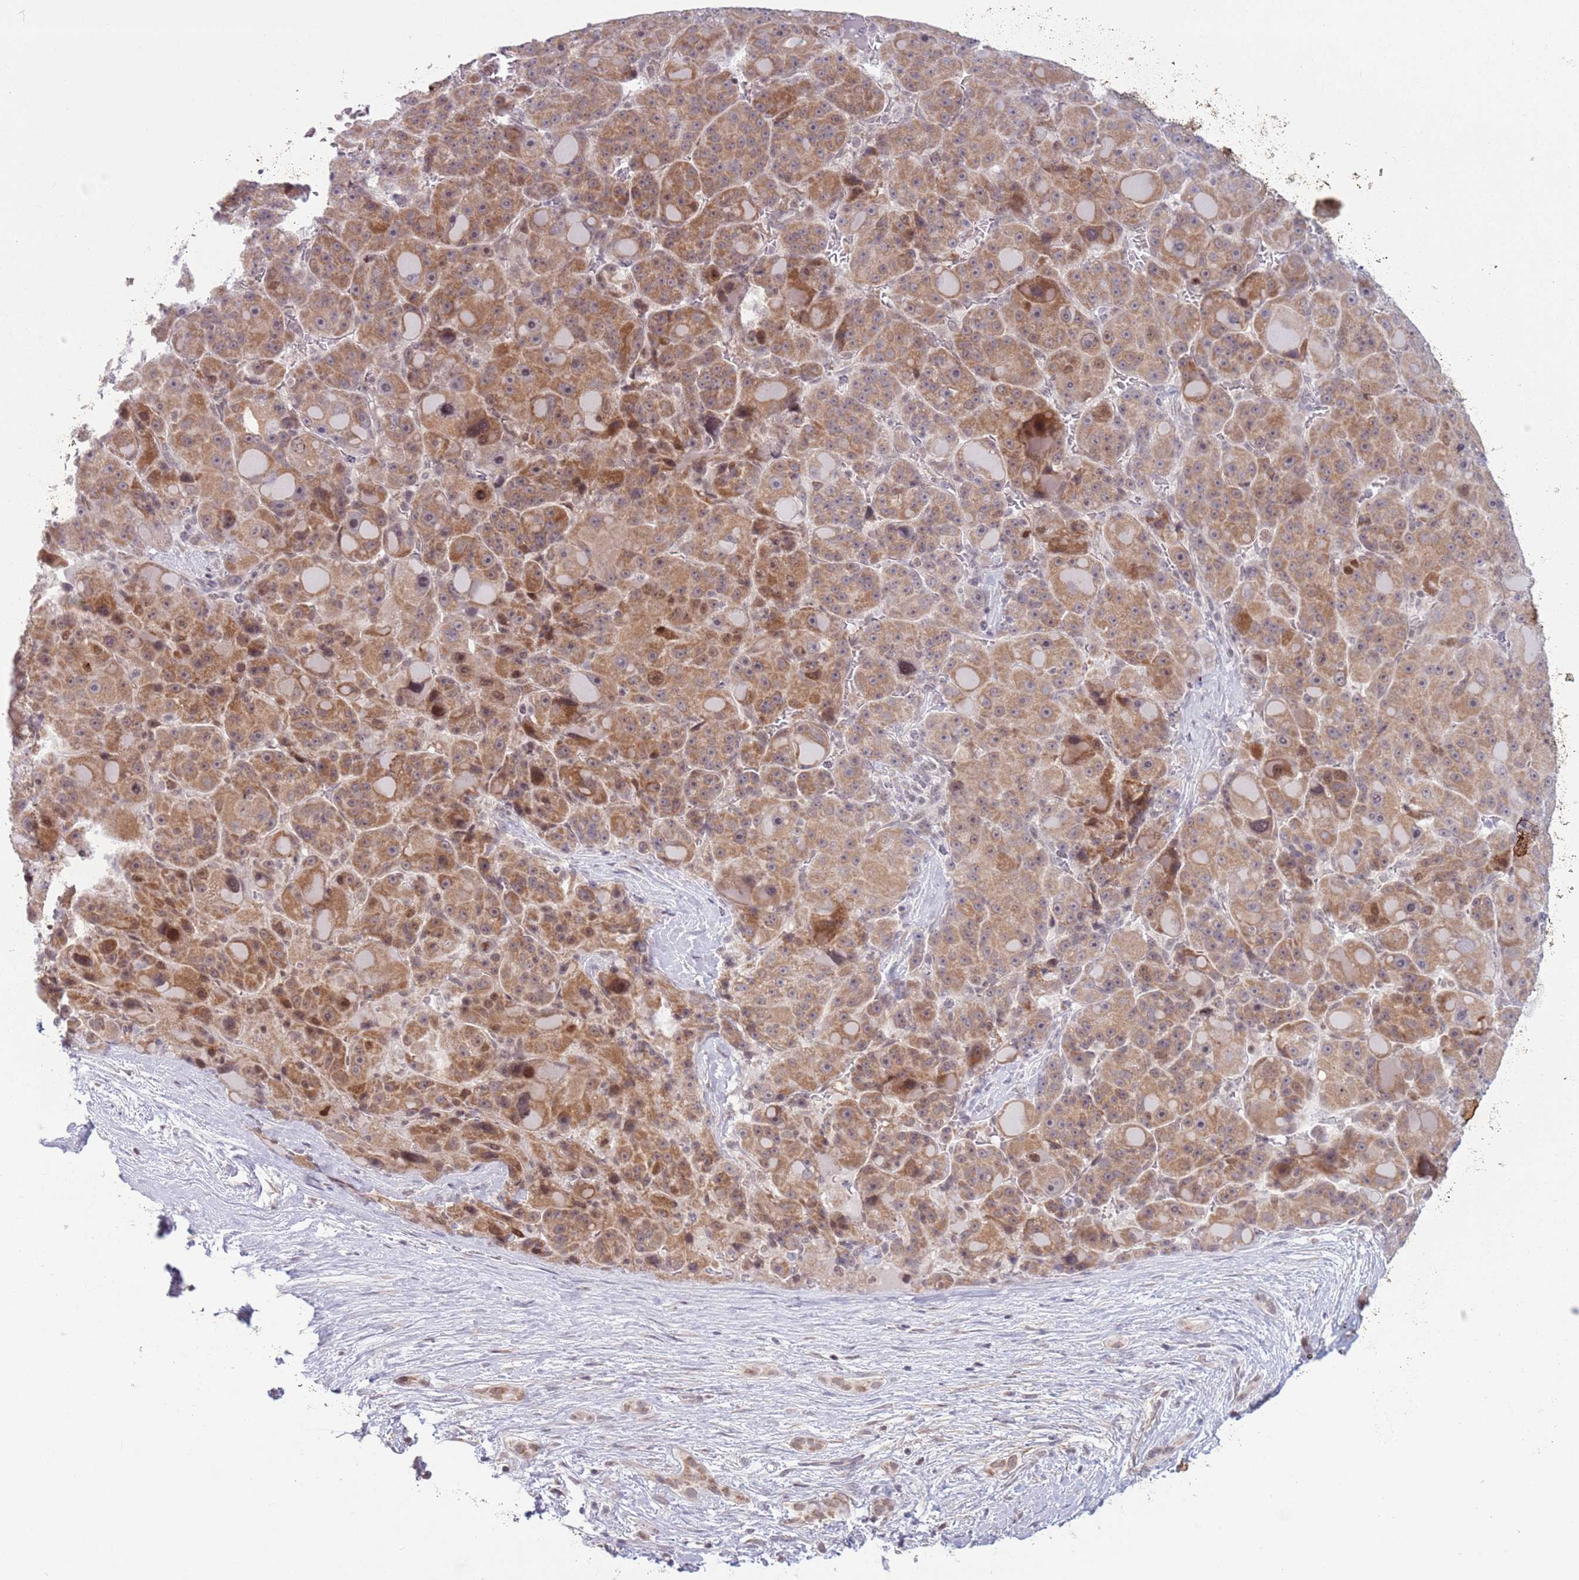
{"staining": {"intensity": "moderate", "quantity": ">75%", "location": "cytoplasmic/membranous,nuclear"}, "tissue": "liver cancer", "cell_type": "Tumor cells", "image_type": "cancer", "snomed": [{"axis": "morphology", "description": "Carcinoma, Hepatocellular, NOS"}, {"axis": "topography", "description": "Liver"}], "caption": "The photomicrograph displays staining of liver hepatocellular carcinoma, revealing moderate cytoplasmic/membranous and nuclear protein expression (brown color) within tumor cells. (Brightfield microscopy of DAB IHC at high magnification).", "gene": "MRPL34", "patient": {"sex": "male", "age": 76}}